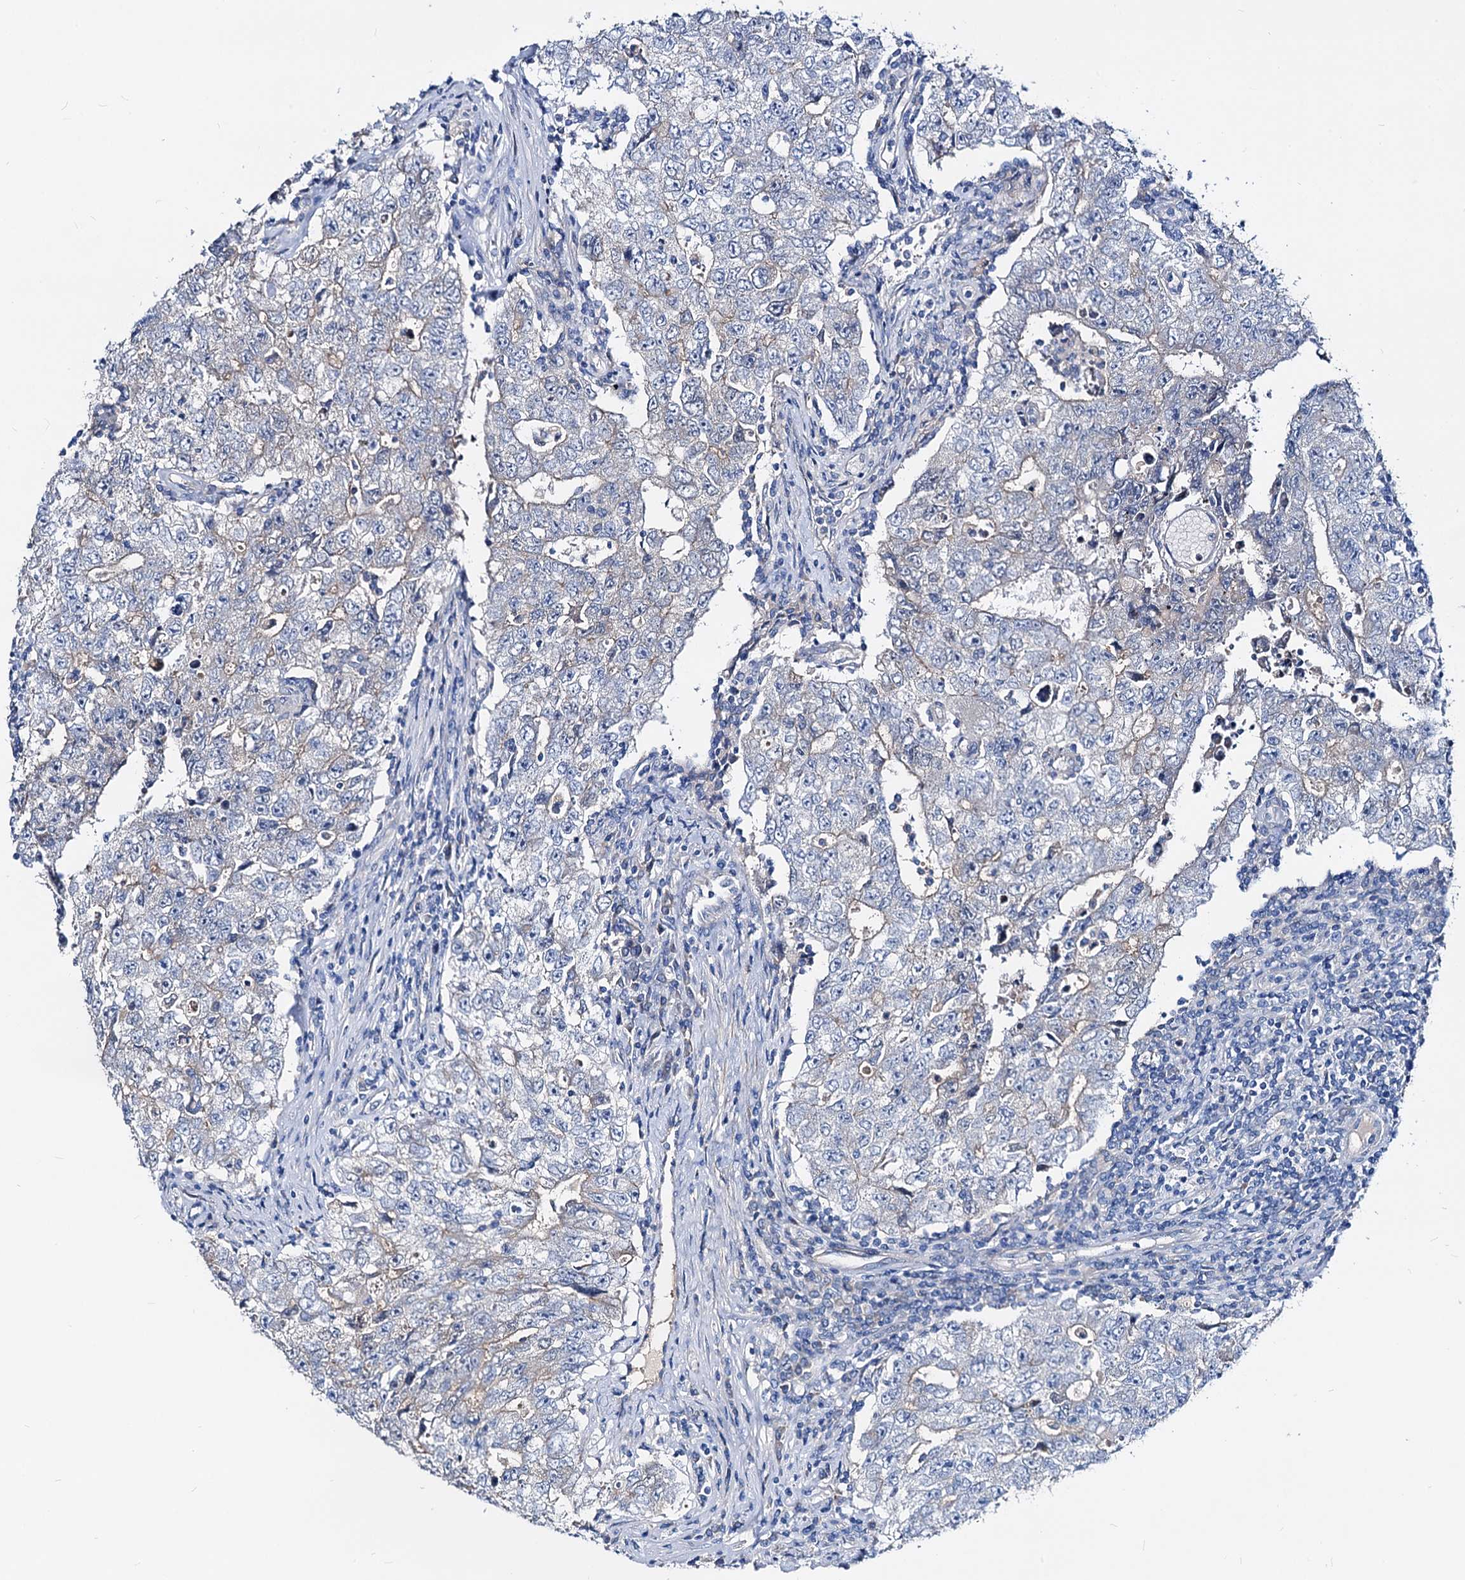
{"staining": {"intensity": "negative", "quantity": "none", "location": "none"}, "tissue": "testis cancer", "cell_type": "Tumor cells", "image_type": "cancer", "snomed": [{"axis": "morphology", "description": "Carcinoma, Embryonal, NOS"}, {"axis": "topography", "description": "Testis"}], "caption": "High power microscopy image of an immunohistochemistry (IHC) photomicrograph of testis cancer, revealing no significant positivity in tumor cells.", "gene": "DYDC2", "patient": {"sex": "male", "age": 17}}